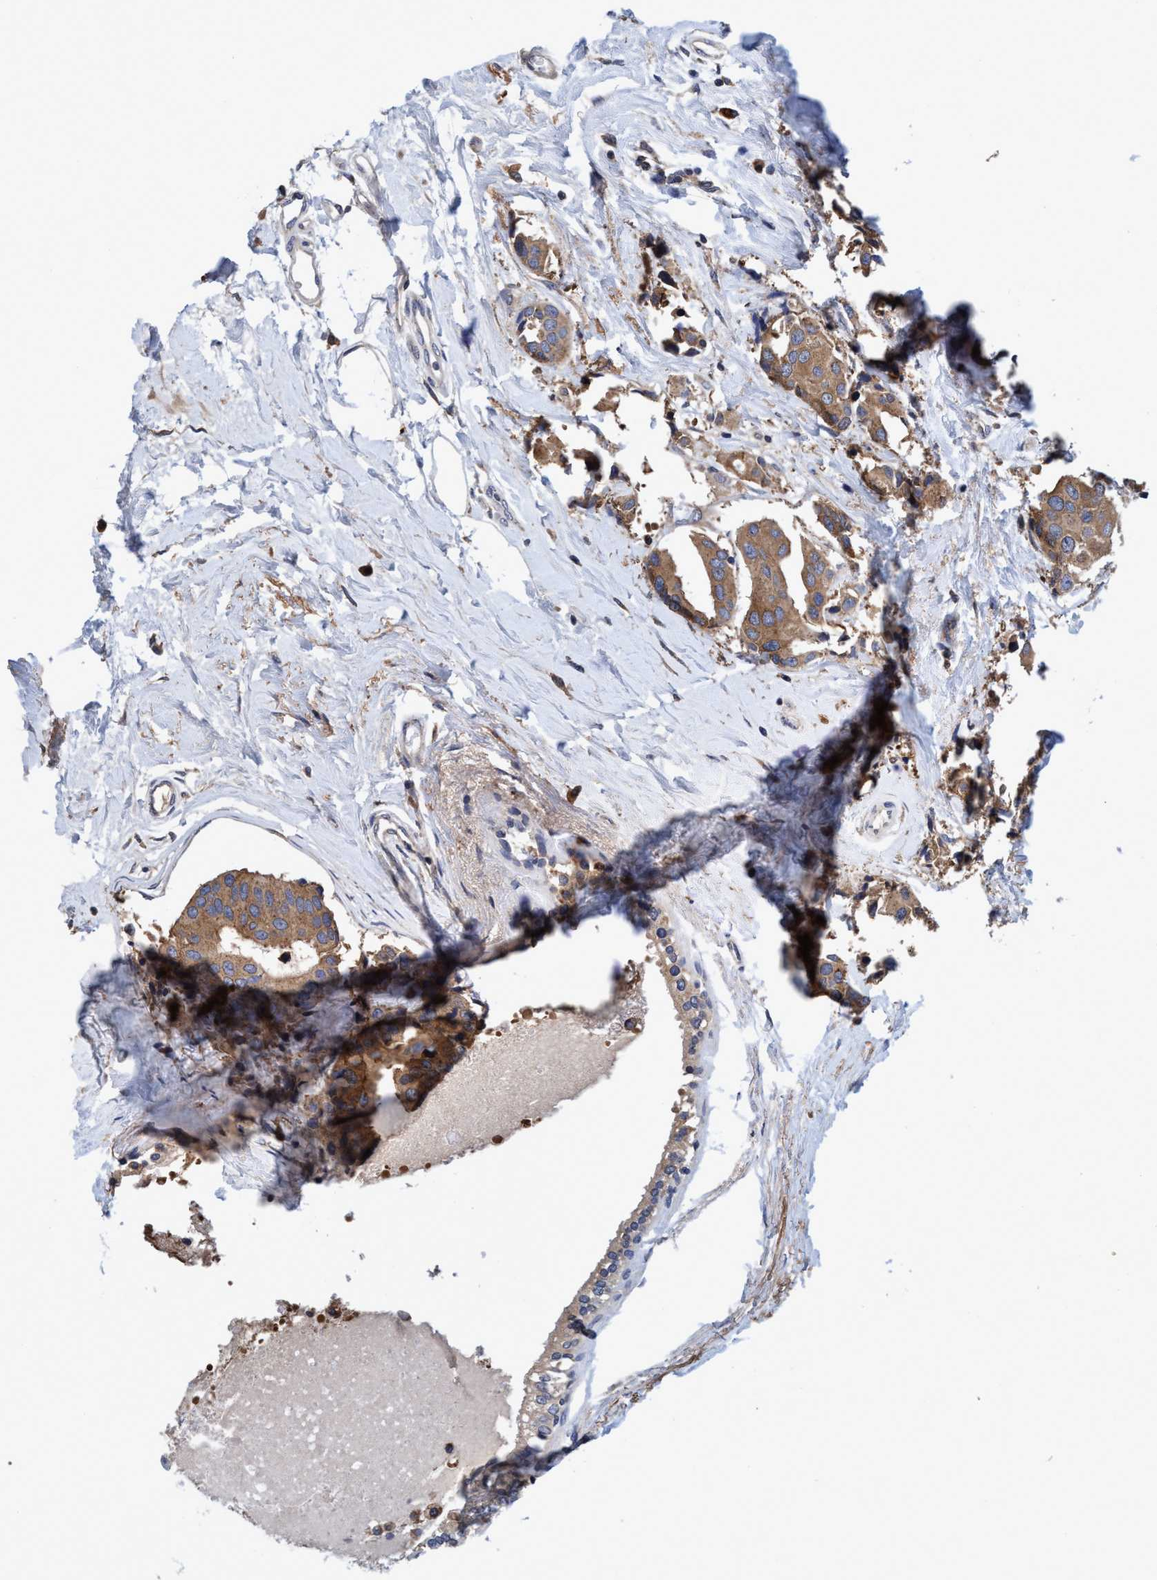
{"staining": {"intensity": "moderate", "quantity": ">75%", "location": "cytoplasmic/membranous"}, "tissue": "breast cancer", "cell_type": "Tumor cells", "image_type": "cancer", "snomed": [{"axis": "morphology", "description": "Normal tissue, NOS"}, {"axis": "morphology", "description": "Duct carcinoma"}, {"axis": "topography", "description": "Breast"}], "caption": "A high-resolution image shows immunohistochemistry staining of breast cancer (intraductal carcinoma), which demonstrates moderate cytoplasmic/membranous expression in about >75% of tumor cells.", "gene": "CALCOCO2", "patient": {"sex": "female", "age": 39}}